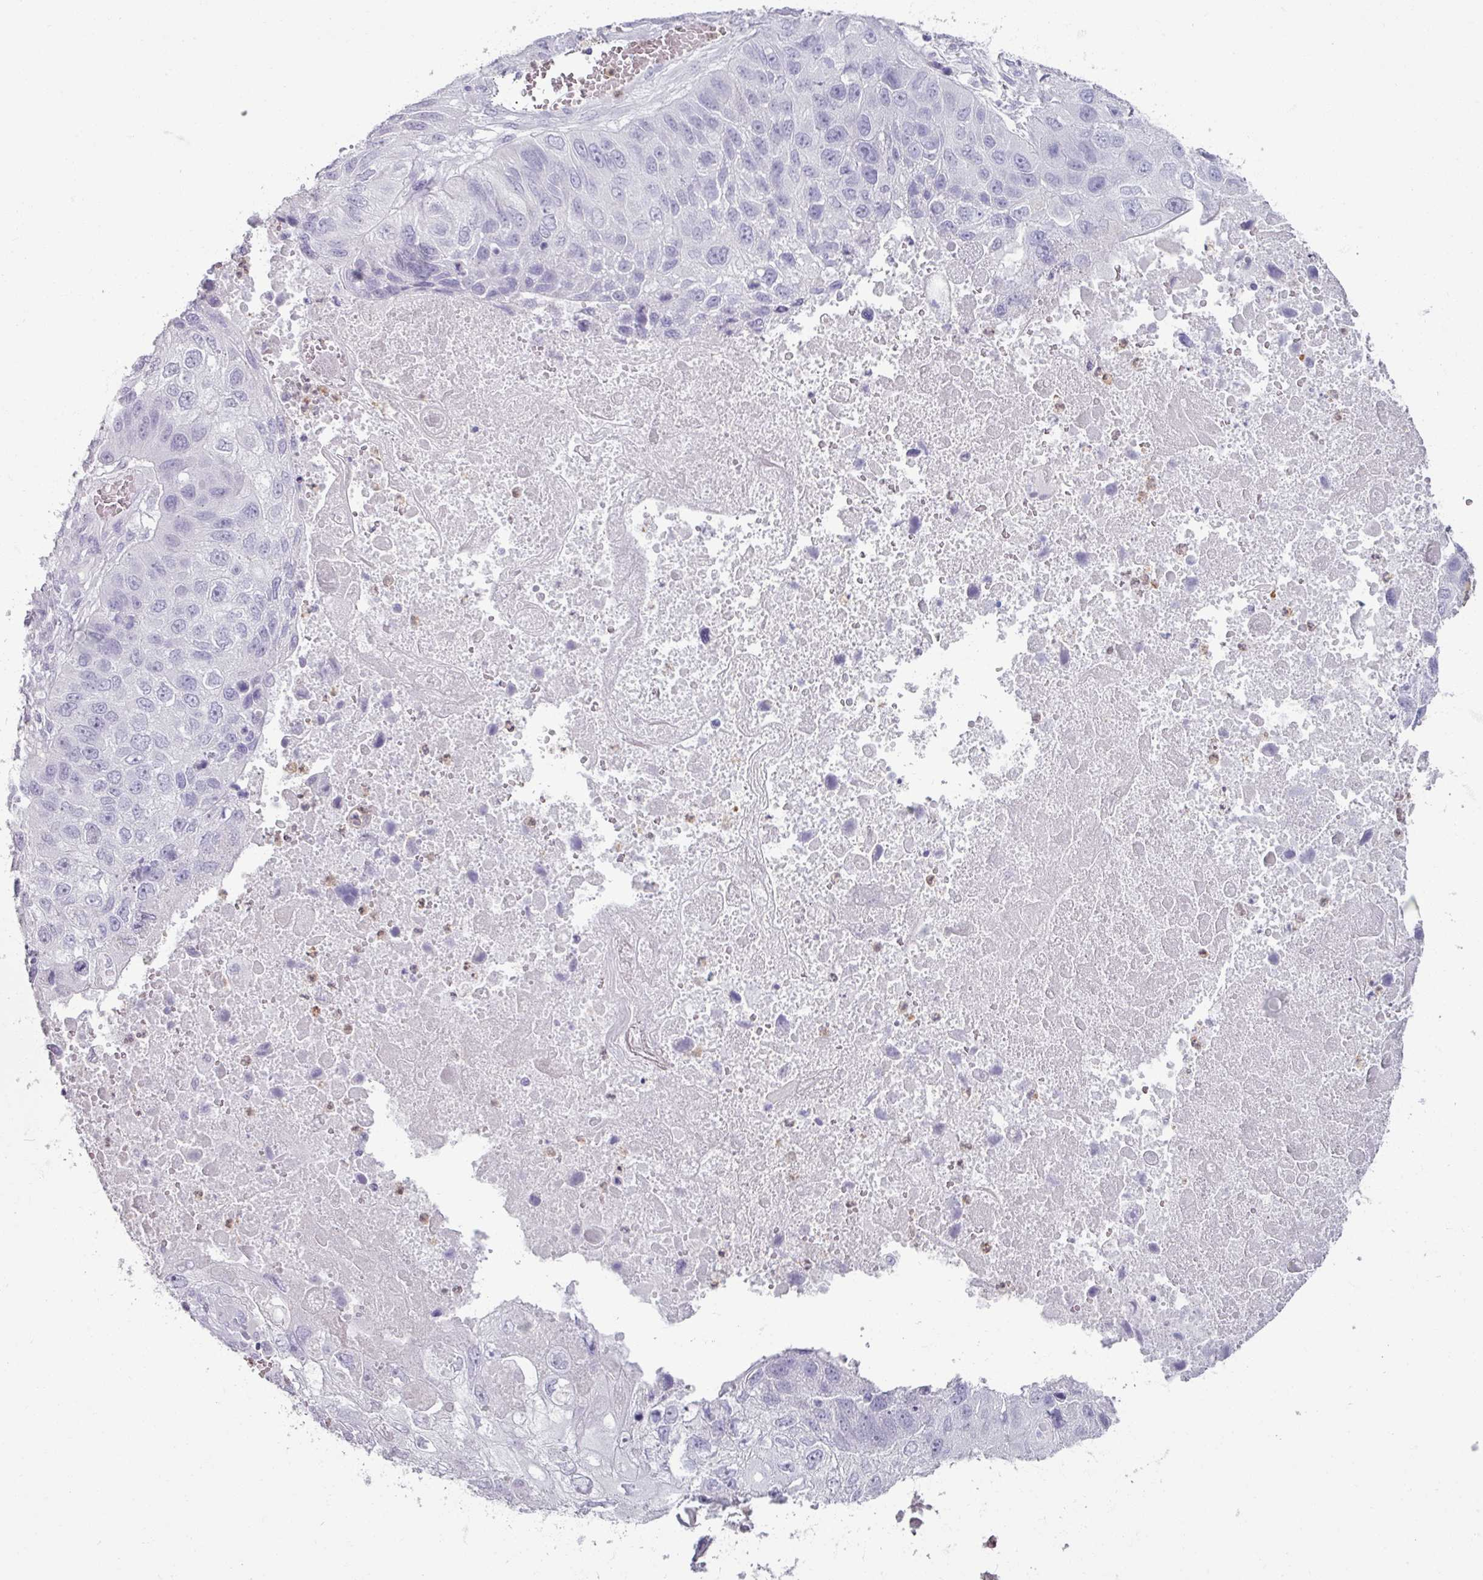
{"staining": {"intensity": "negative", "quantity": "none", "location": "none"}, "tissue": "lung cancer", "cell_type": "Tumor cells", "image_type": "cancer", "snomed": [{"axis": "morphology", "description": "Squamous cell carcinoma, NOS"}, {"axis": "topography", "description": "Lung"}], "caption": "DAB (3,3'-diaminobenzidine) immunohistochemical staining of lung cancer (squamous cell carcinoma) demonstrates no significant staining in tumor cells. (DAB immunohistochemistry (IHC) visualized using brightfield microscopy, high magnification).", "gene": "ARG1", "patient": {"sex": "male", "age": 61}}